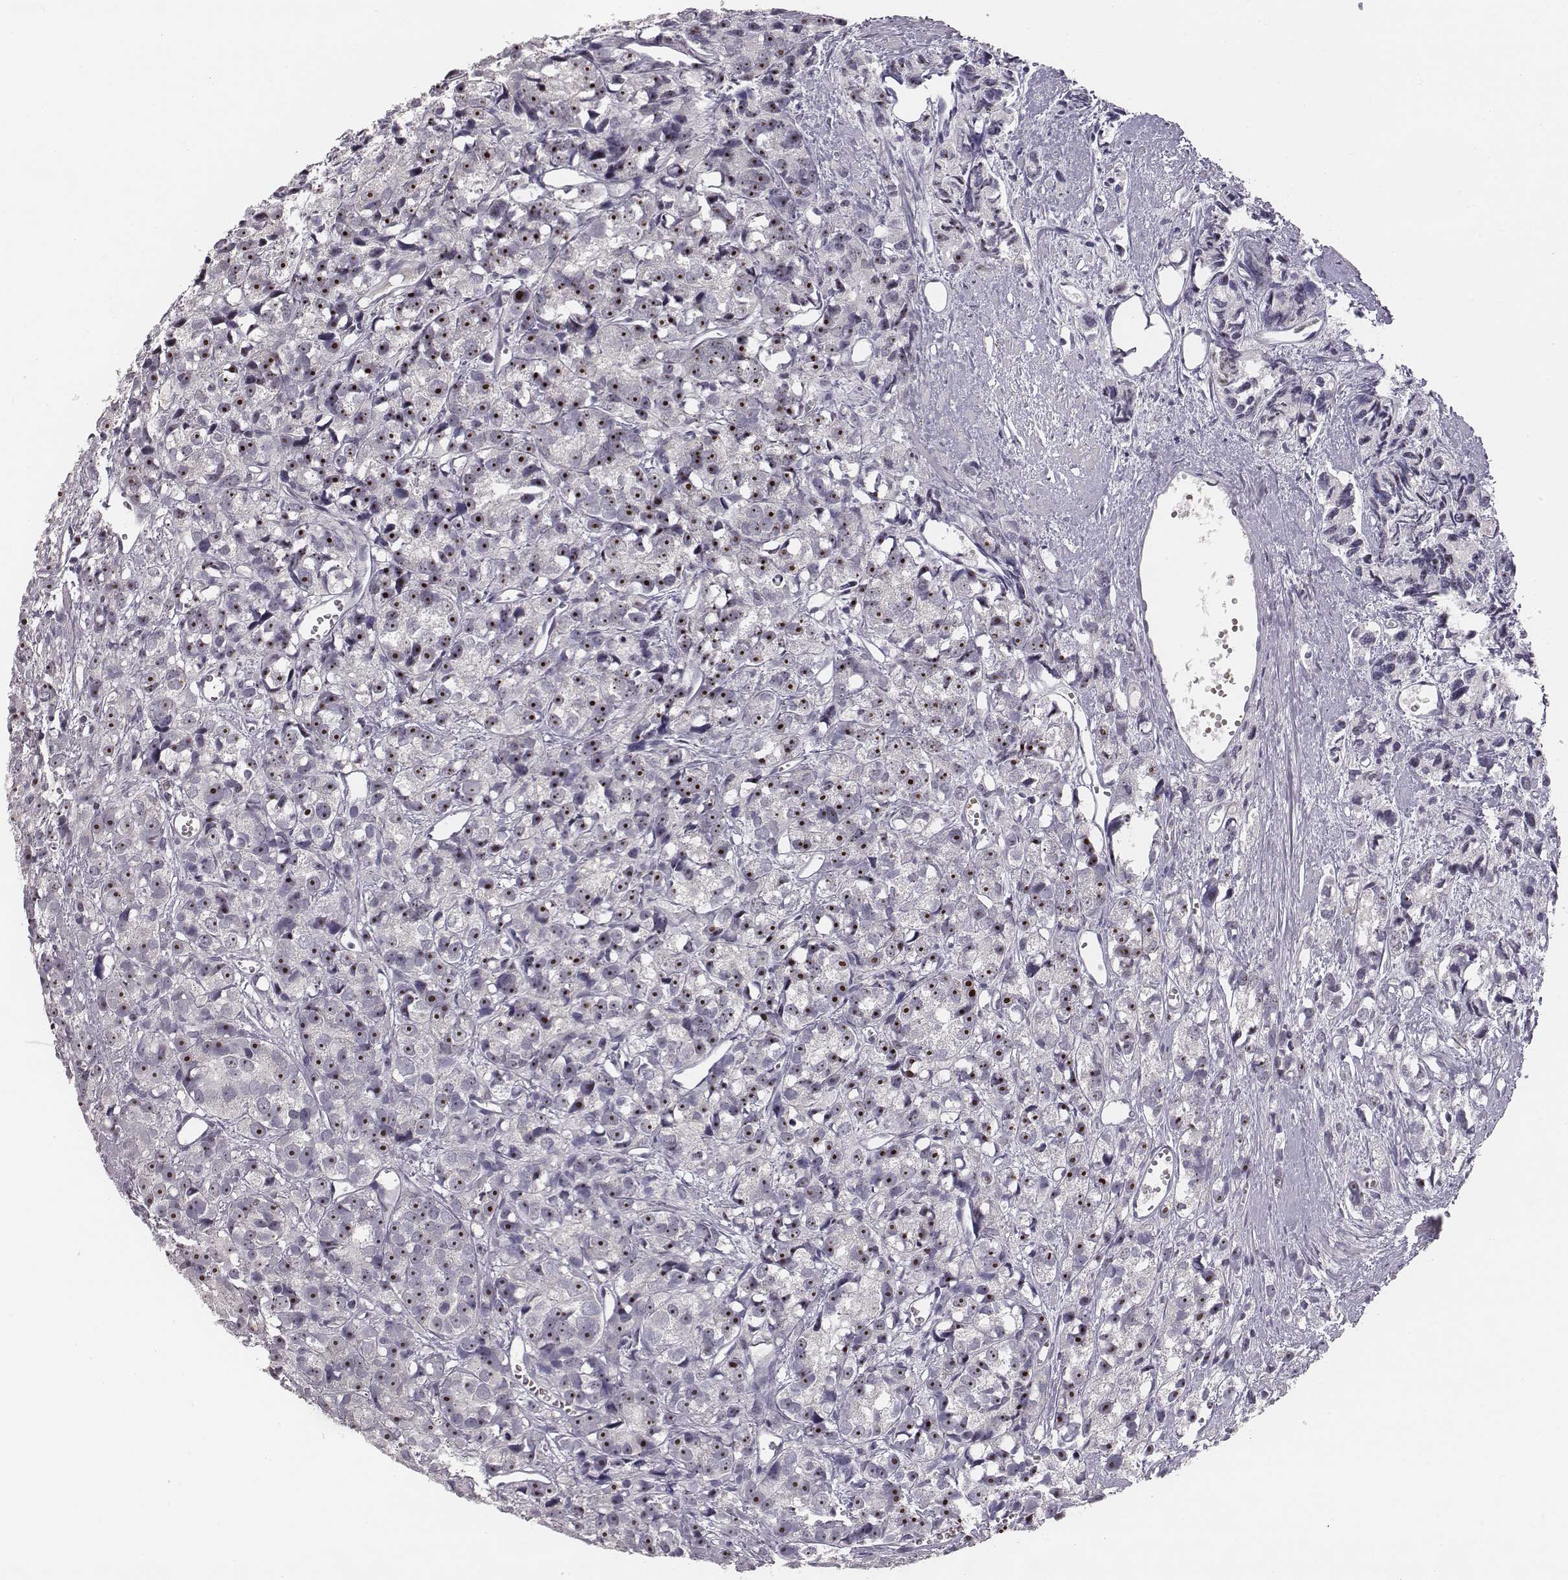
{"staining": {"intensity": "strong", "quantity": ">75%", "location": "nuclear"}, "tissue": "prostate cancer", "cell_type": "Tumor cells", "image_type": "cancer", "snomed": [{"axis": "morphology", "description": "Adenocarcinoma, High grade"}, {"axis": "topography", "description": "Prostate"}], "caption": "High-power microscopy captured an immunohistochemistry (IHC) image of prostate cancer (high-grade adenocarcinoma), revealing strong nuclear expression in about >75% of tumor cells. (DAB IHC, brown staining for protein, blue staining for nuclei).", "gene": "NIFK", "patient": {"sex": "male", "age": 77}}